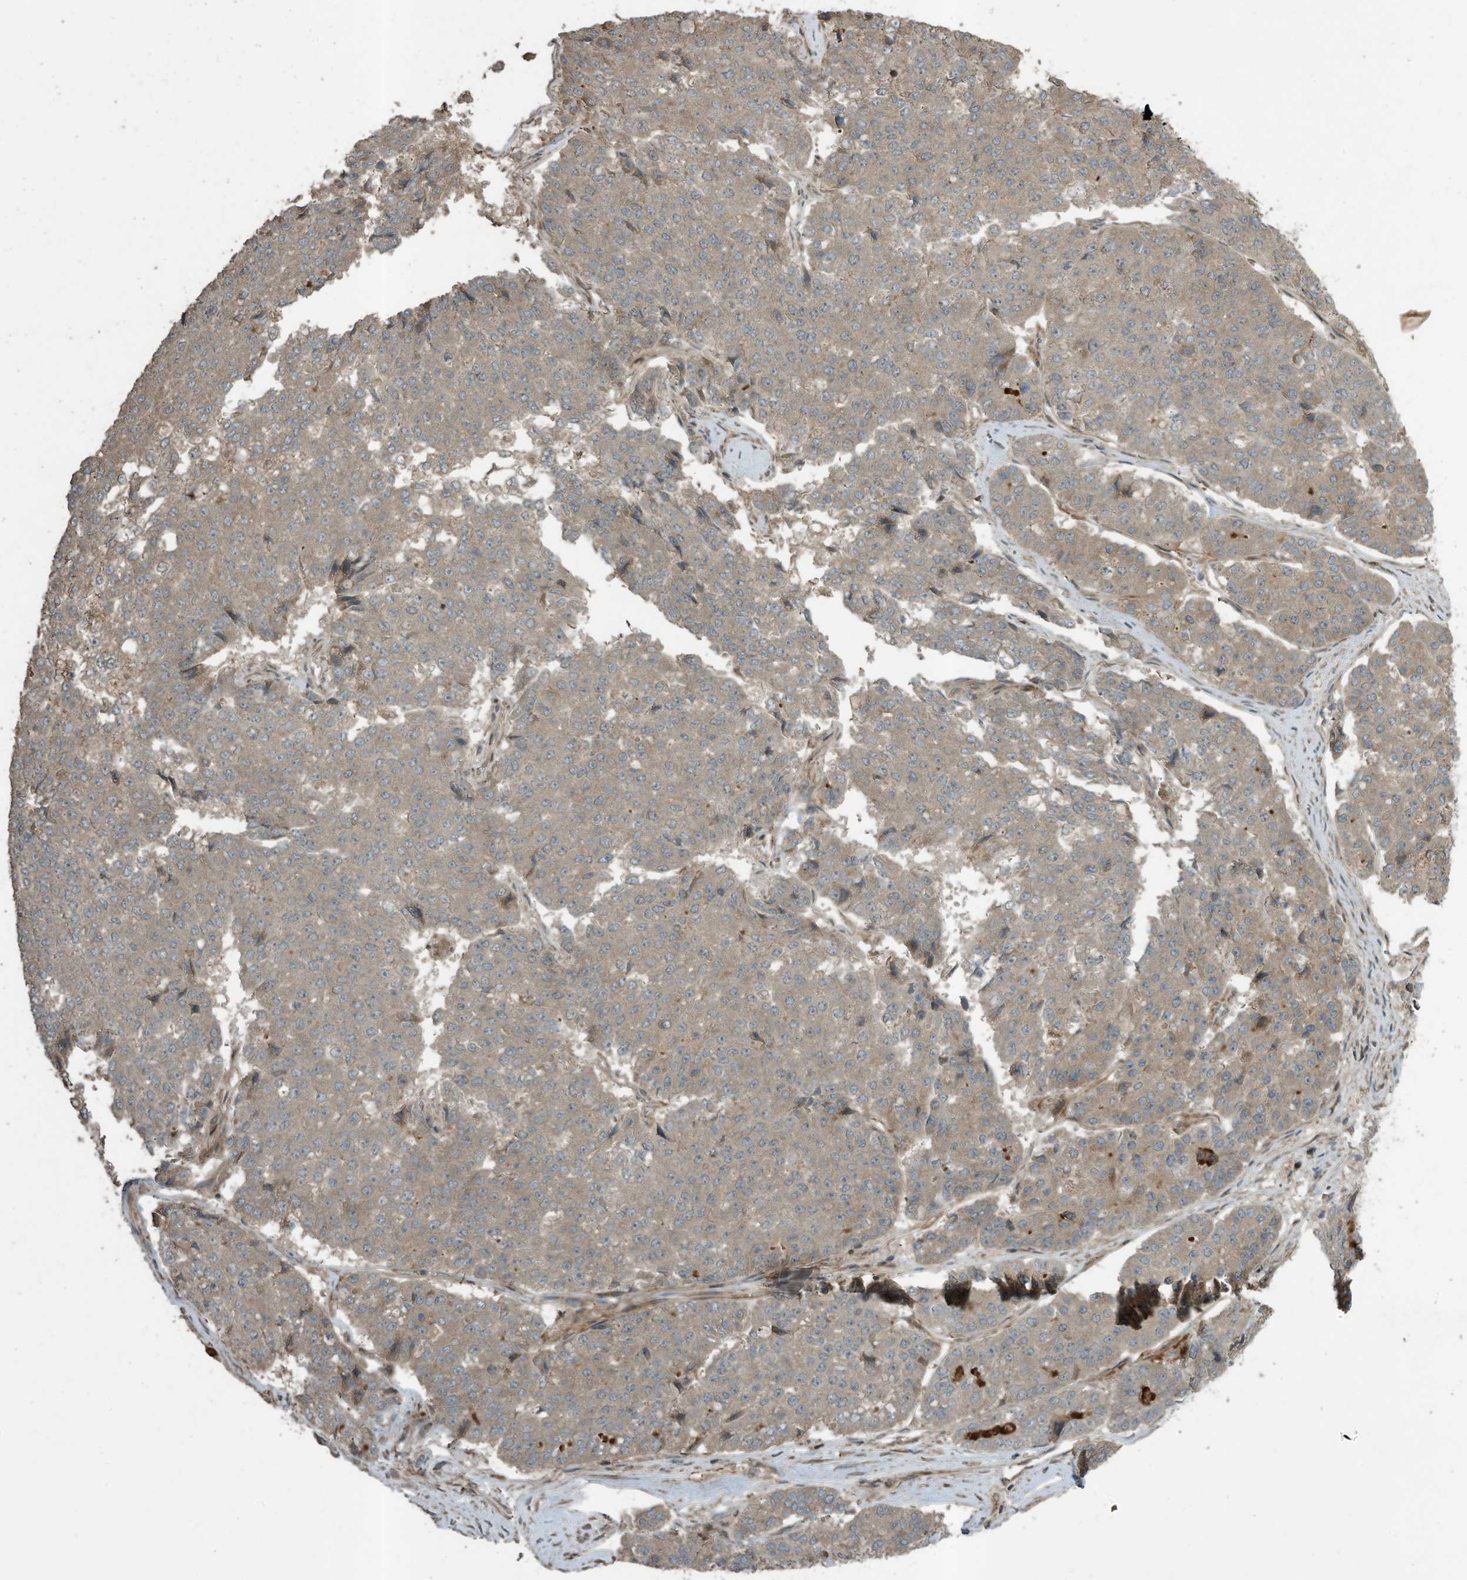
{"staining": {"intensity": "moderate", "quantity": ">75%", "location": "cytoplasmic/membranous"}, "tissue": "pancreatic cancer", "cell_type": "Tumor cells", "image_type": "cancer", "snomed": [{"axis": "morphology", "description": "Adenocarcinoma, NOS"}, {"axis": "topography", "description": "Pancreas"}], "caption": "Immunohistochemistry (IHC) micrograph of neoplastic tissue: human pancreatic cancer (adenocarcinoma) stained using immunohistochemistry exhibits medium levels of moderate protein expression localized specifically in the cytoplasmic/membranous of tumor cells, appearing as a cytoplasmic/membranous brown color.", "gene": "ZNF653", "patient": {"sex": "male", "age": 50}}